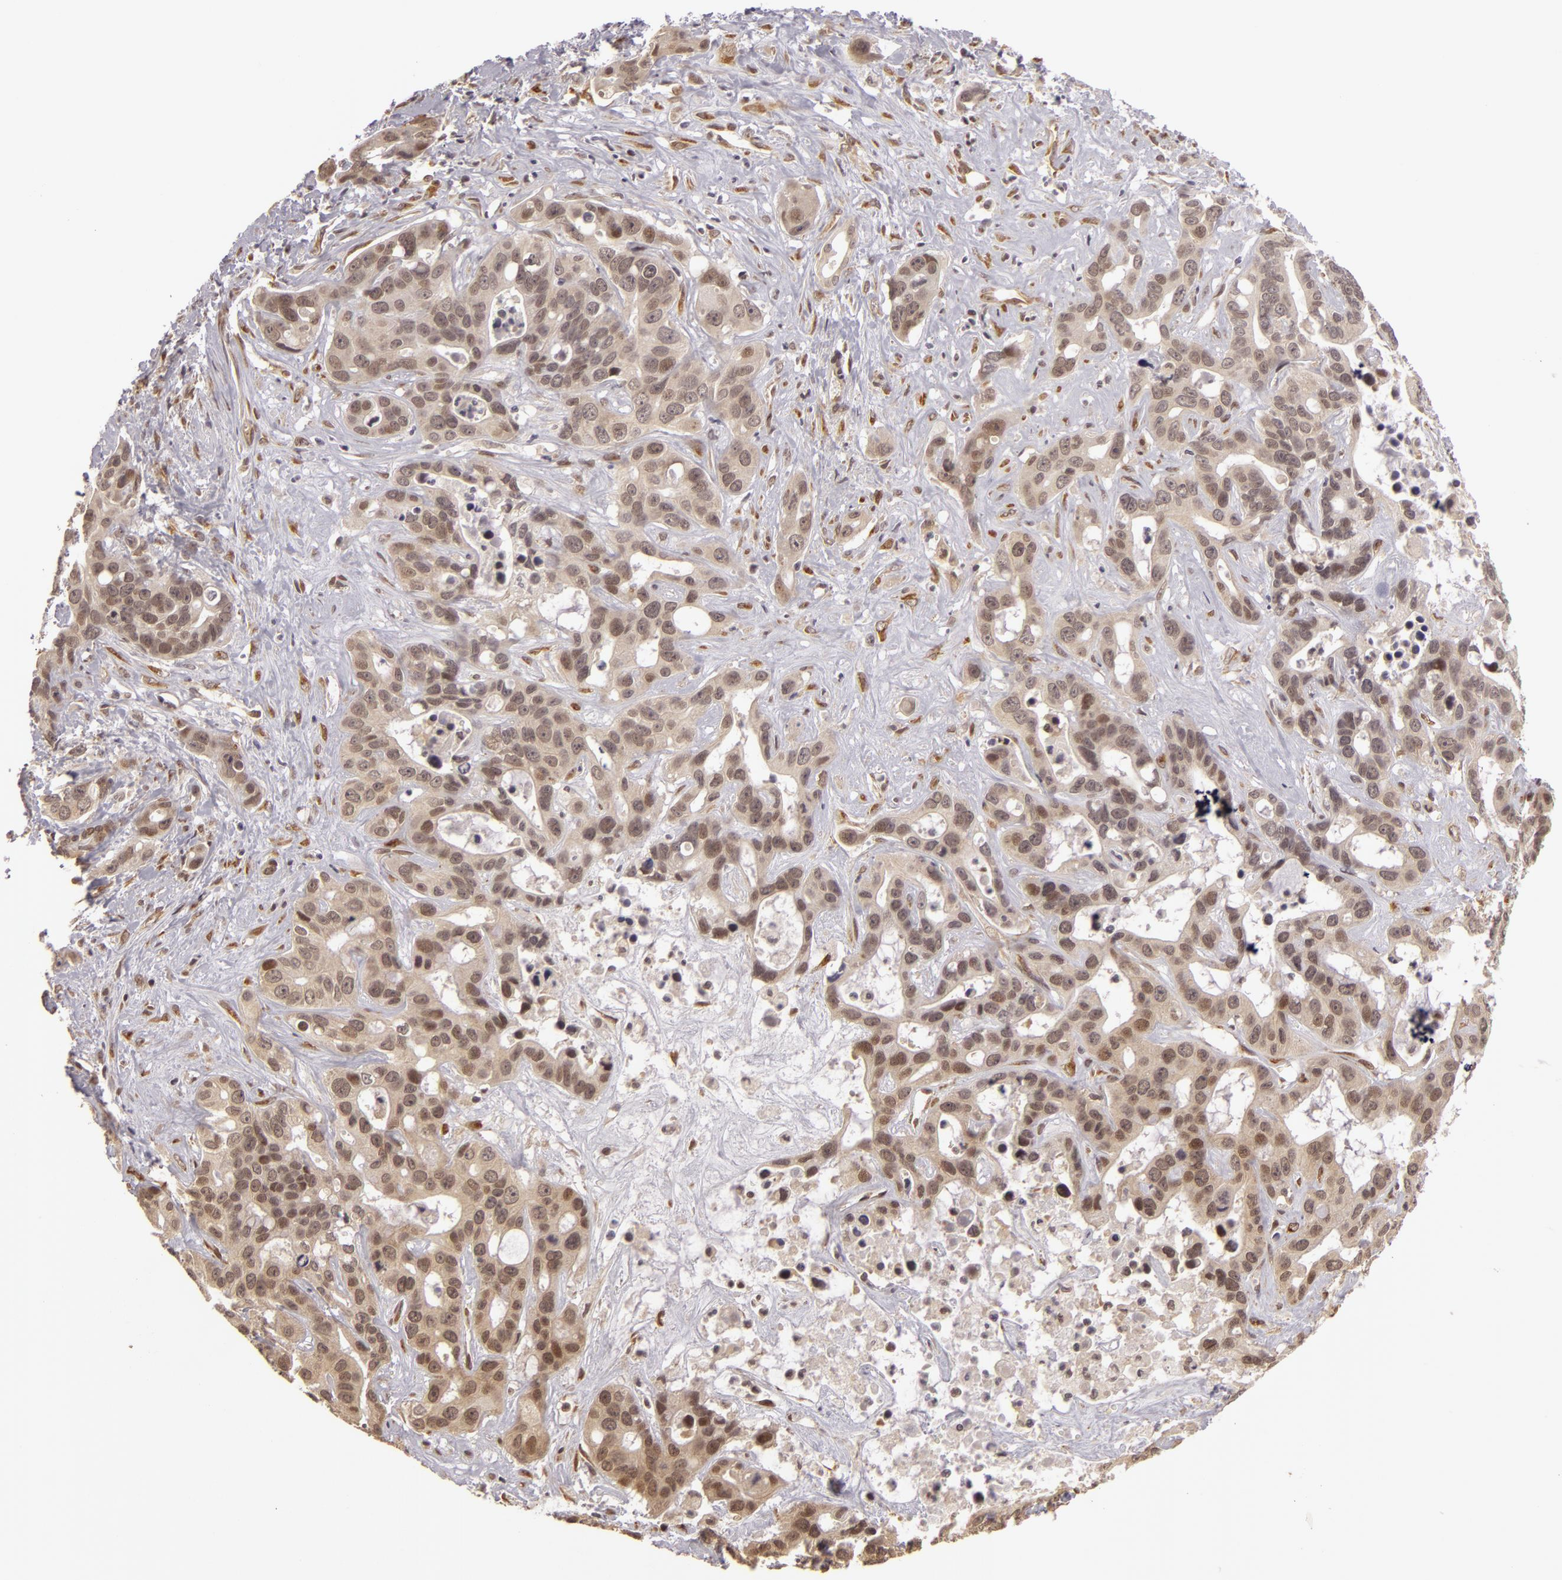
{"staining": {"intensity": "moderate", "quantity": "<25%", "location": "nuclear"}, "tissue": "liver cancer", "cell_type": "Tumor cells", "image_type": "cancer", "snomed": [{"axis": "morphology", "description": "Cholangiocarcinoma"}, {"axis": "topography", "description": "Liver"}], "caption": "IHC (DAB (3,3'-diaminobenzidine)) staining of liver cancer (cholangiocarcinoma) displays moderate nuclear protein staining in approximately <25% of tumor cells.", "gene": "ZNF133", "patient": {"sex": "female", "age": 65}}